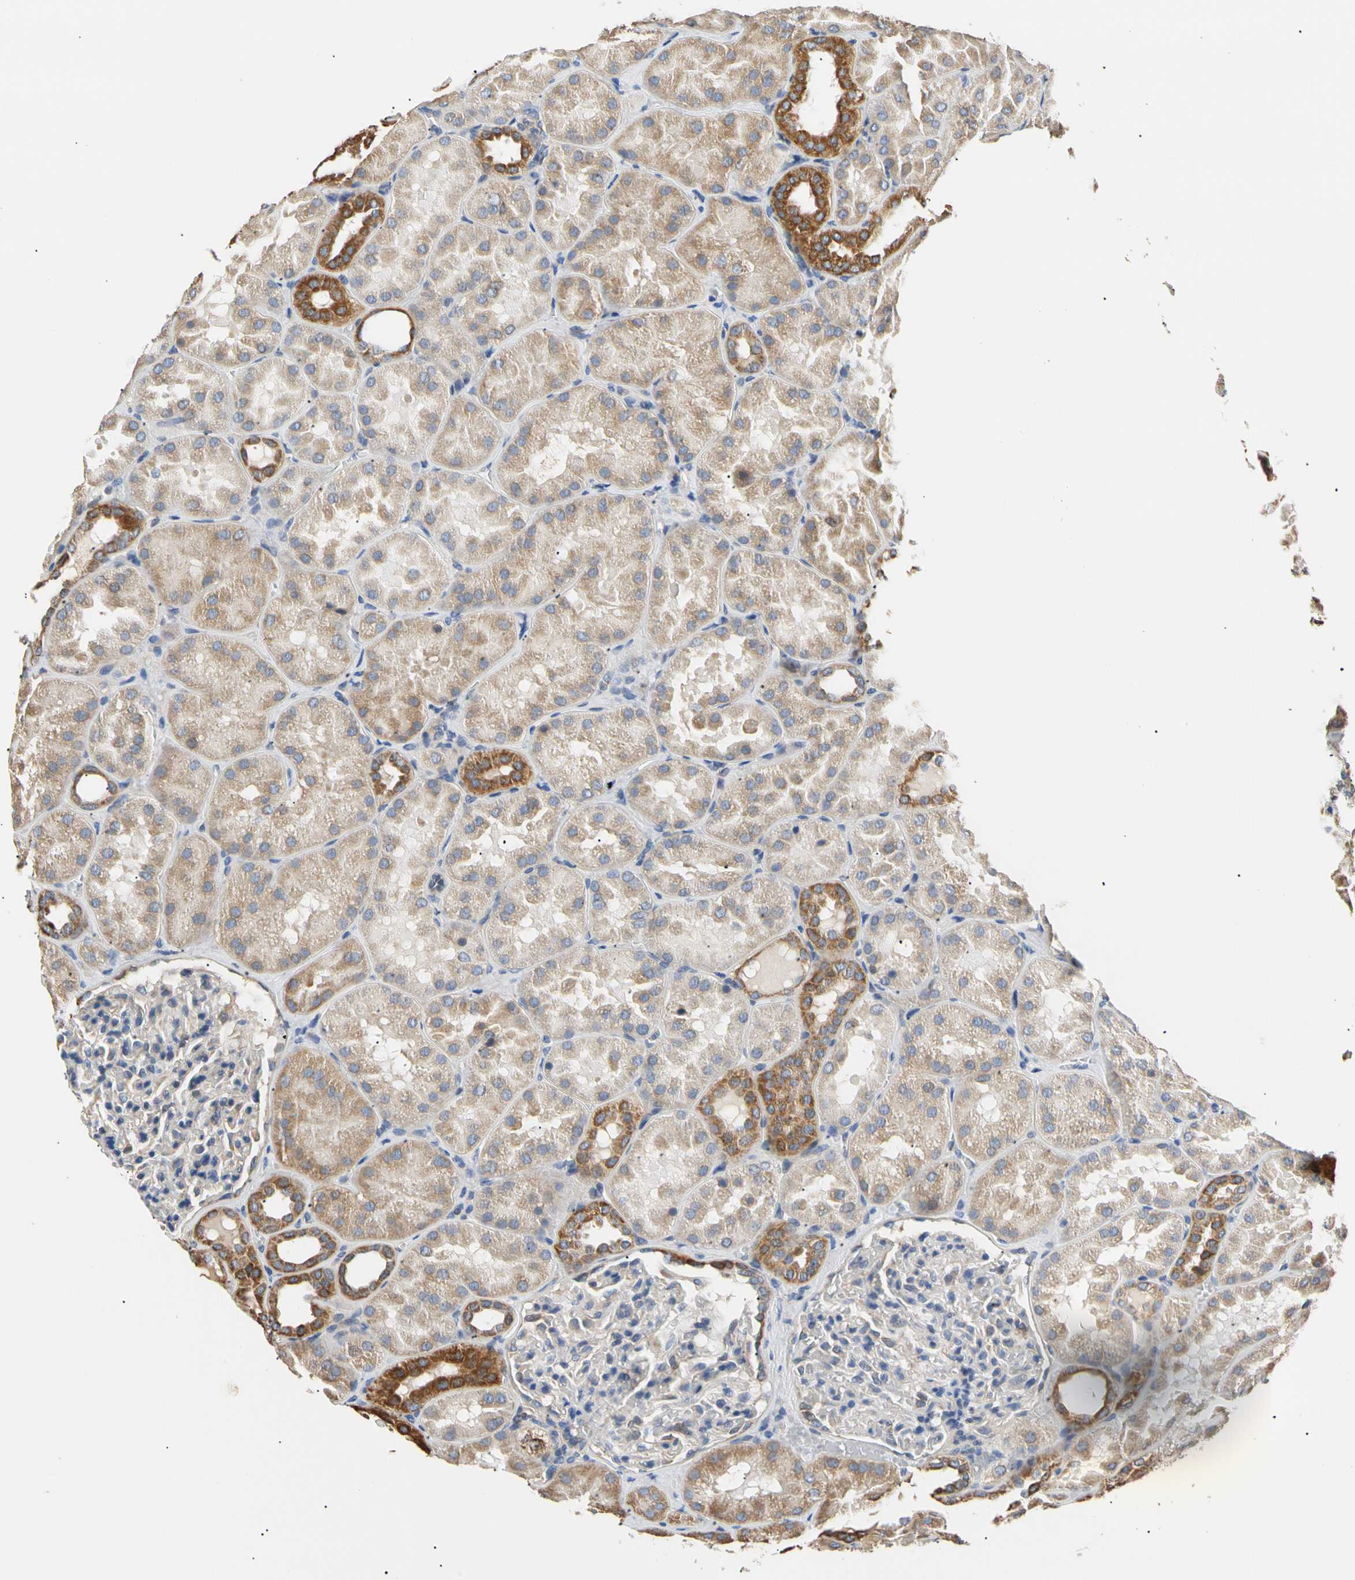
{"staining": {"intensity": "negative", "quantity": "none", "location": "none"}, "tissue": "kidney", "cell_type": "Cells in glomeruli", "image_type": "normal", "snomed": [{"axis": "morphology", "description": "Normal tissue, NOS"}, {"axis": "topography", "description": "Kidney"}], "caption": "DAB (3,3'-diaminobenzidine) immunohistochemical staining of benign kidney demonstrates no significant positivity in cells in glomeruli.", "gene": "PLGRKT", "patient": {"sex": "male", "age": 28}}